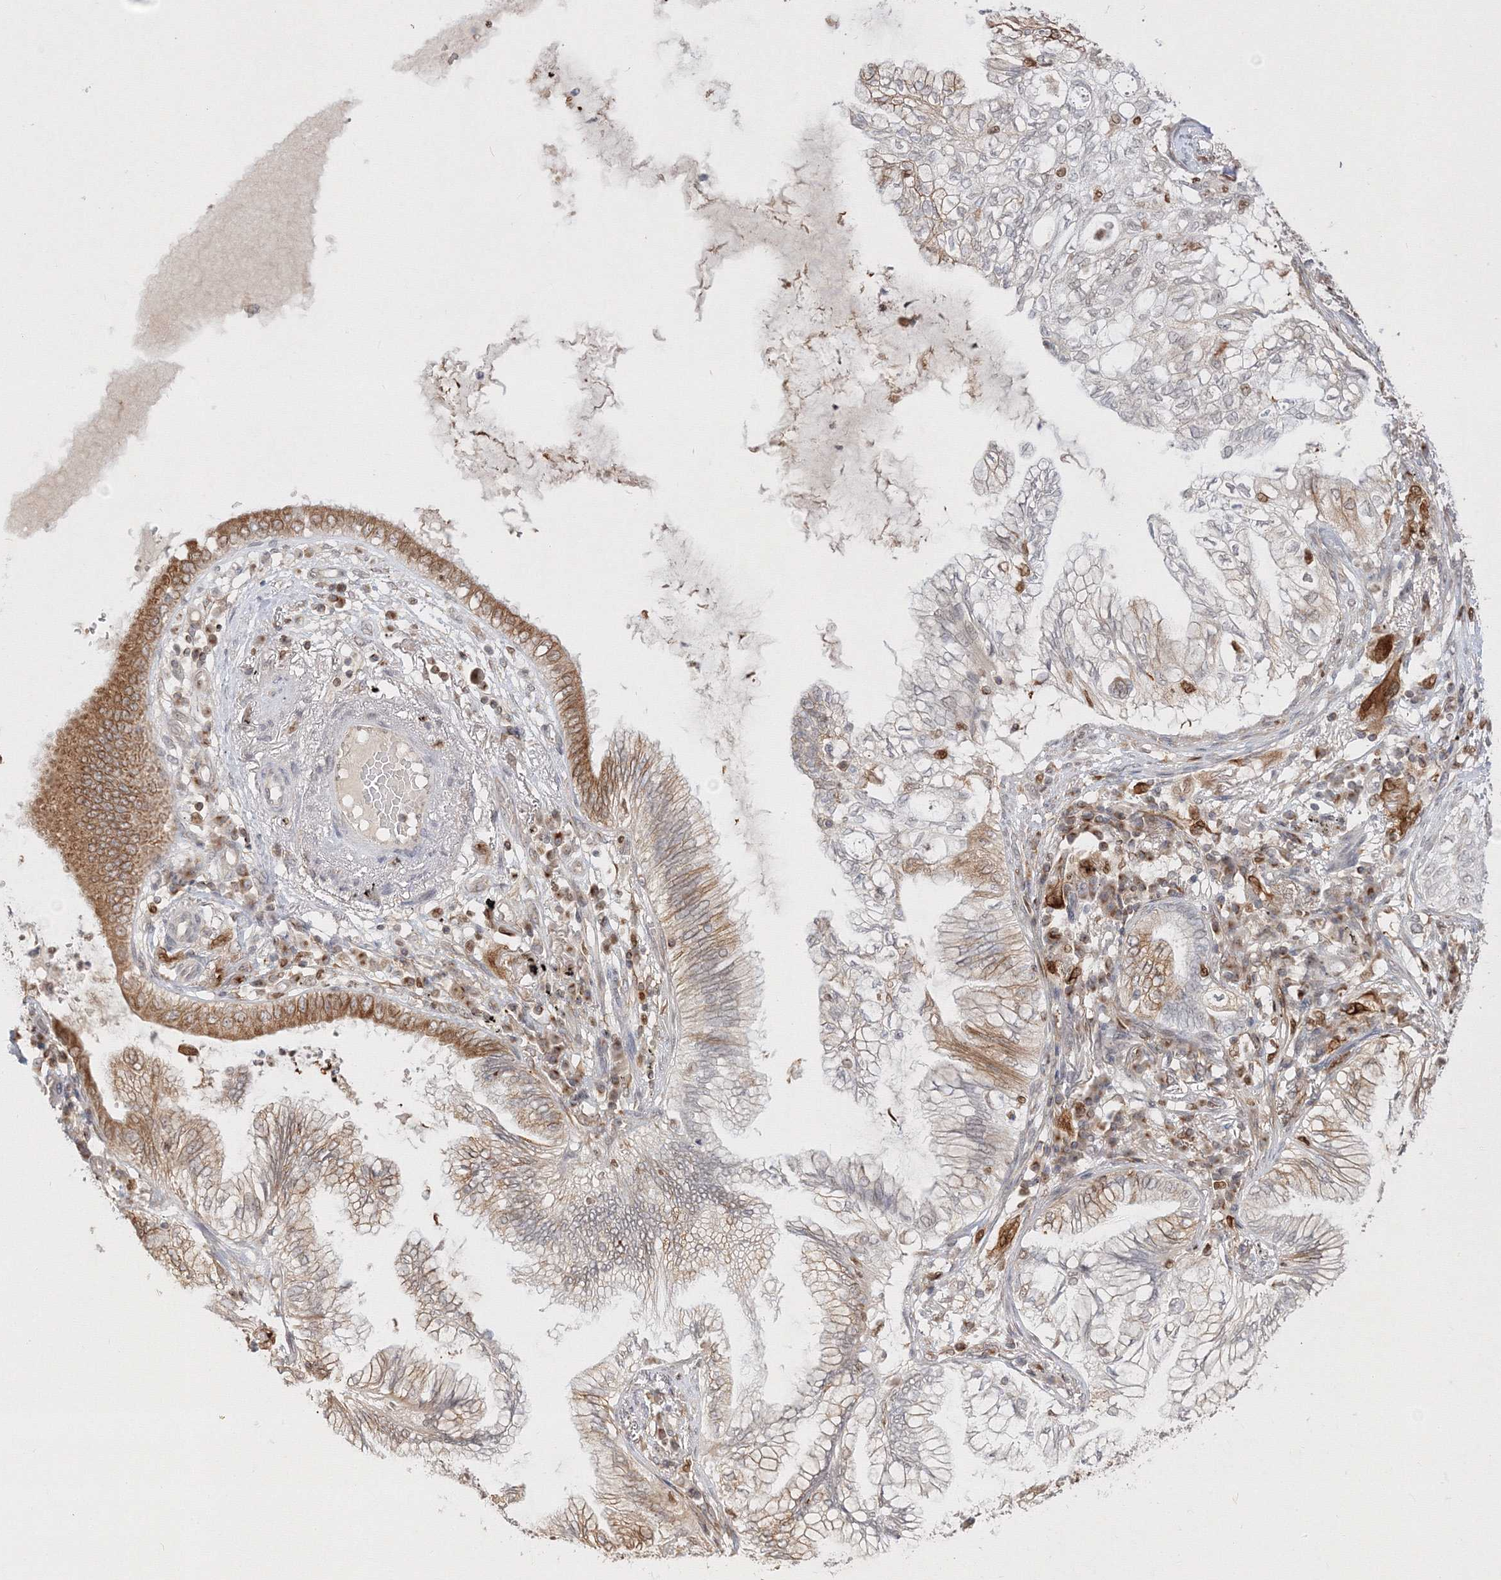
{"staining": {"intensity": "moderate", "quantity": "<25%", "location": "cytoplasmic/membranous"}, "tissue": "lung cancer", "cell_type": "Tumor cells", "image_type": "cancer", "snomed": [{"axis": "morphology", "description": "Normal tissue, NOS"}, {"axis": "morphology", "description": "Adenocarcinoma, NOS"}, {"axis": "topography", "description": "Bronchus"}, {"axis": "topography", "description": "Lung"}], "caption": "Adenocarcinoma (lung) stained with a protein marker exhibits moderate staining in tumor cells.", "gene": "TMEM50B", "patient": {"sex": "female", "age": 70}}